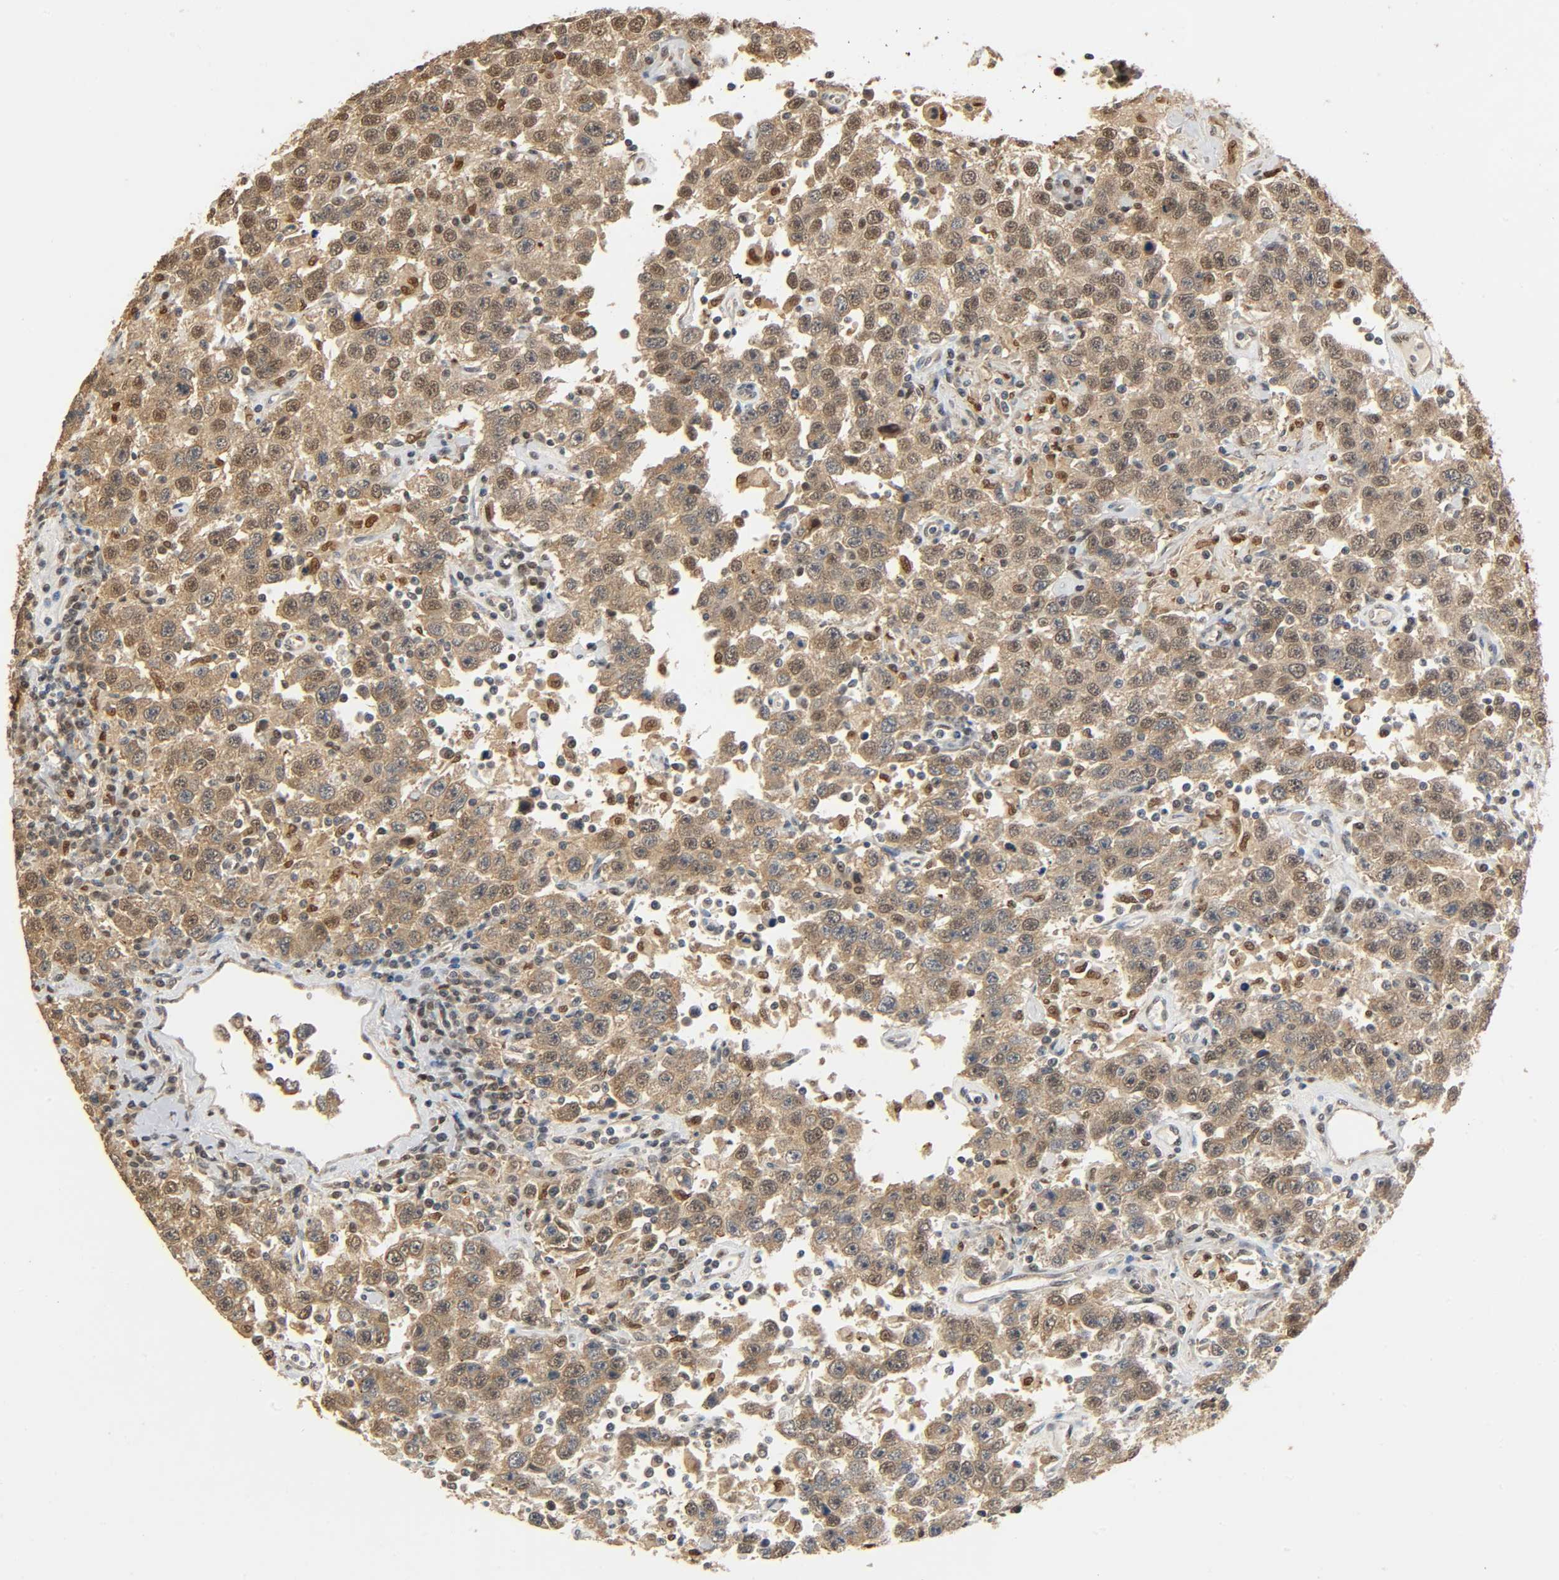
{"staining": {"intensity": "moderate", "quantity": ">75%", "location": "cytoplasmic/membranous,nuclear"}, "tissue": "testis cancer", "cell_type": "Tumor cells", "image_type": "cancer", "snomed": [{"axis": "morphology", "description": "Seminoma, NOS"}, {"axis": "topography", "description": "Testis"}], "caption": "The photomicrograph displays staining of testis seminoma, revealing moderate cytoplasmic/membranous and nuclear protein staining (brown color) within tumor cells.", "gene": "ZFPM2", "patient": {"sex": "male", "age": 41}}